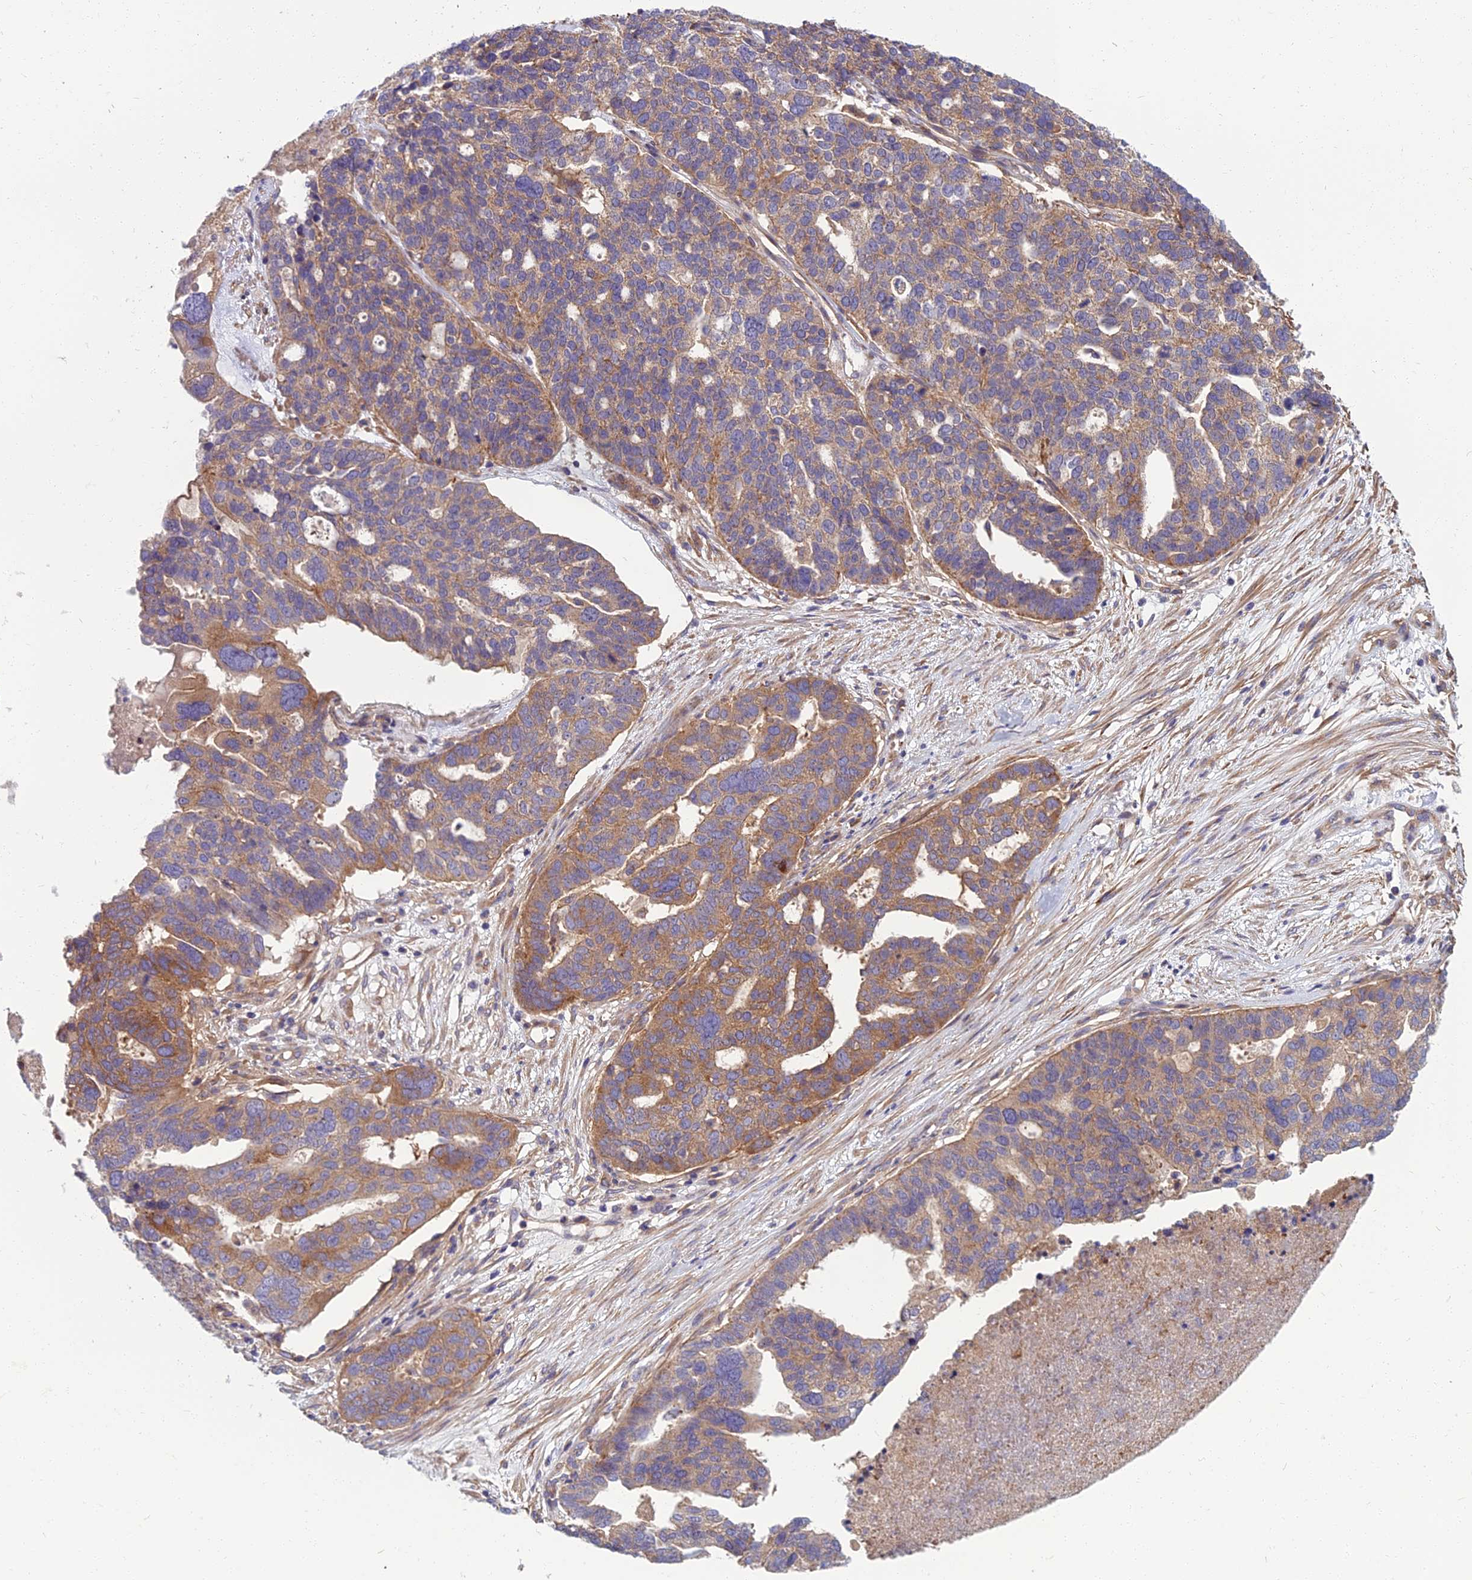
{"staining": {"intensity": "moderate", "quantity": "25%-75%", "location": "cytoplasmic/membranous"}, "tissue": "ovarian cancer", "cell_type": "Tumor cells", "image_type": "cancer", "snomed": [{"axis": "morphology", "description": "Cystadenocarcinoma, serous, NOS"}, {"axis": "topography", "description": "Ovary"}], "caption": "About 25%-75% of tumor cells in human ovarian cancer (serous cystadenocarcinoma) demonstrate moderate cytoplasmic/membranous protein expression as visualized by brown immunohistochemical staining.", "gene": "WDR24", "patient": {"sex": "female", "age": 59}}